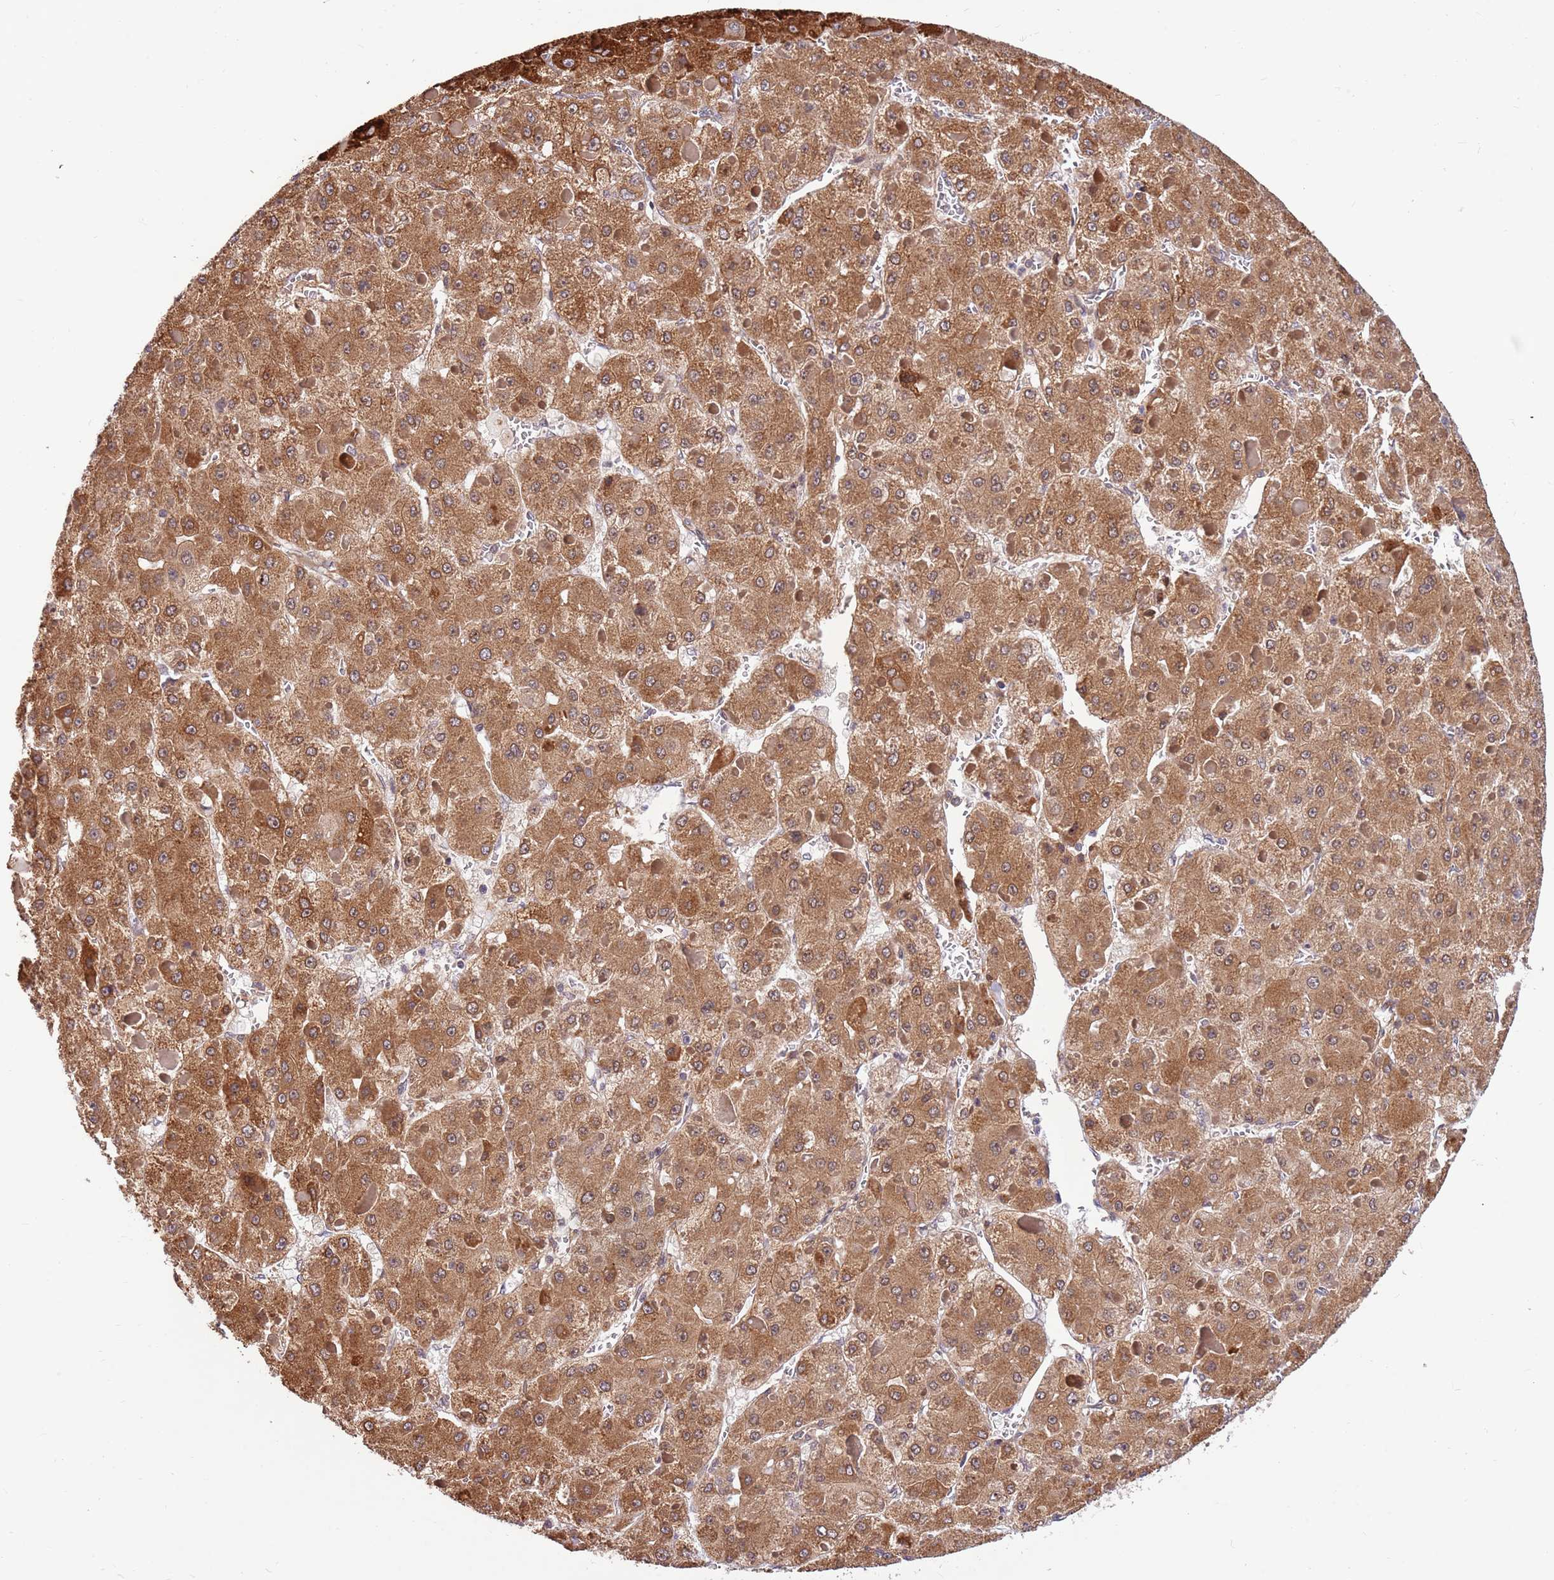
{"staining": {"intensity": "strong", "quantity": ">75%", "location": "cytoplasmic/membranous"}, "tissue": "liver cancer", "cell_type": "Tumor cells", "image_type": "cancer", "snomed": [{"axis": "morphology", "description": "Carcinoma, Hepatocellular, NOS"}, {"axis": "topography", "description": "Liver"}], "caption": "Human liver cancer (hepatocellular carcinoma) stained with a protein marker shows strong staining in tumor cells.", "gene": "HAUS3", "patient": {"sex": "female", "age": 73}}